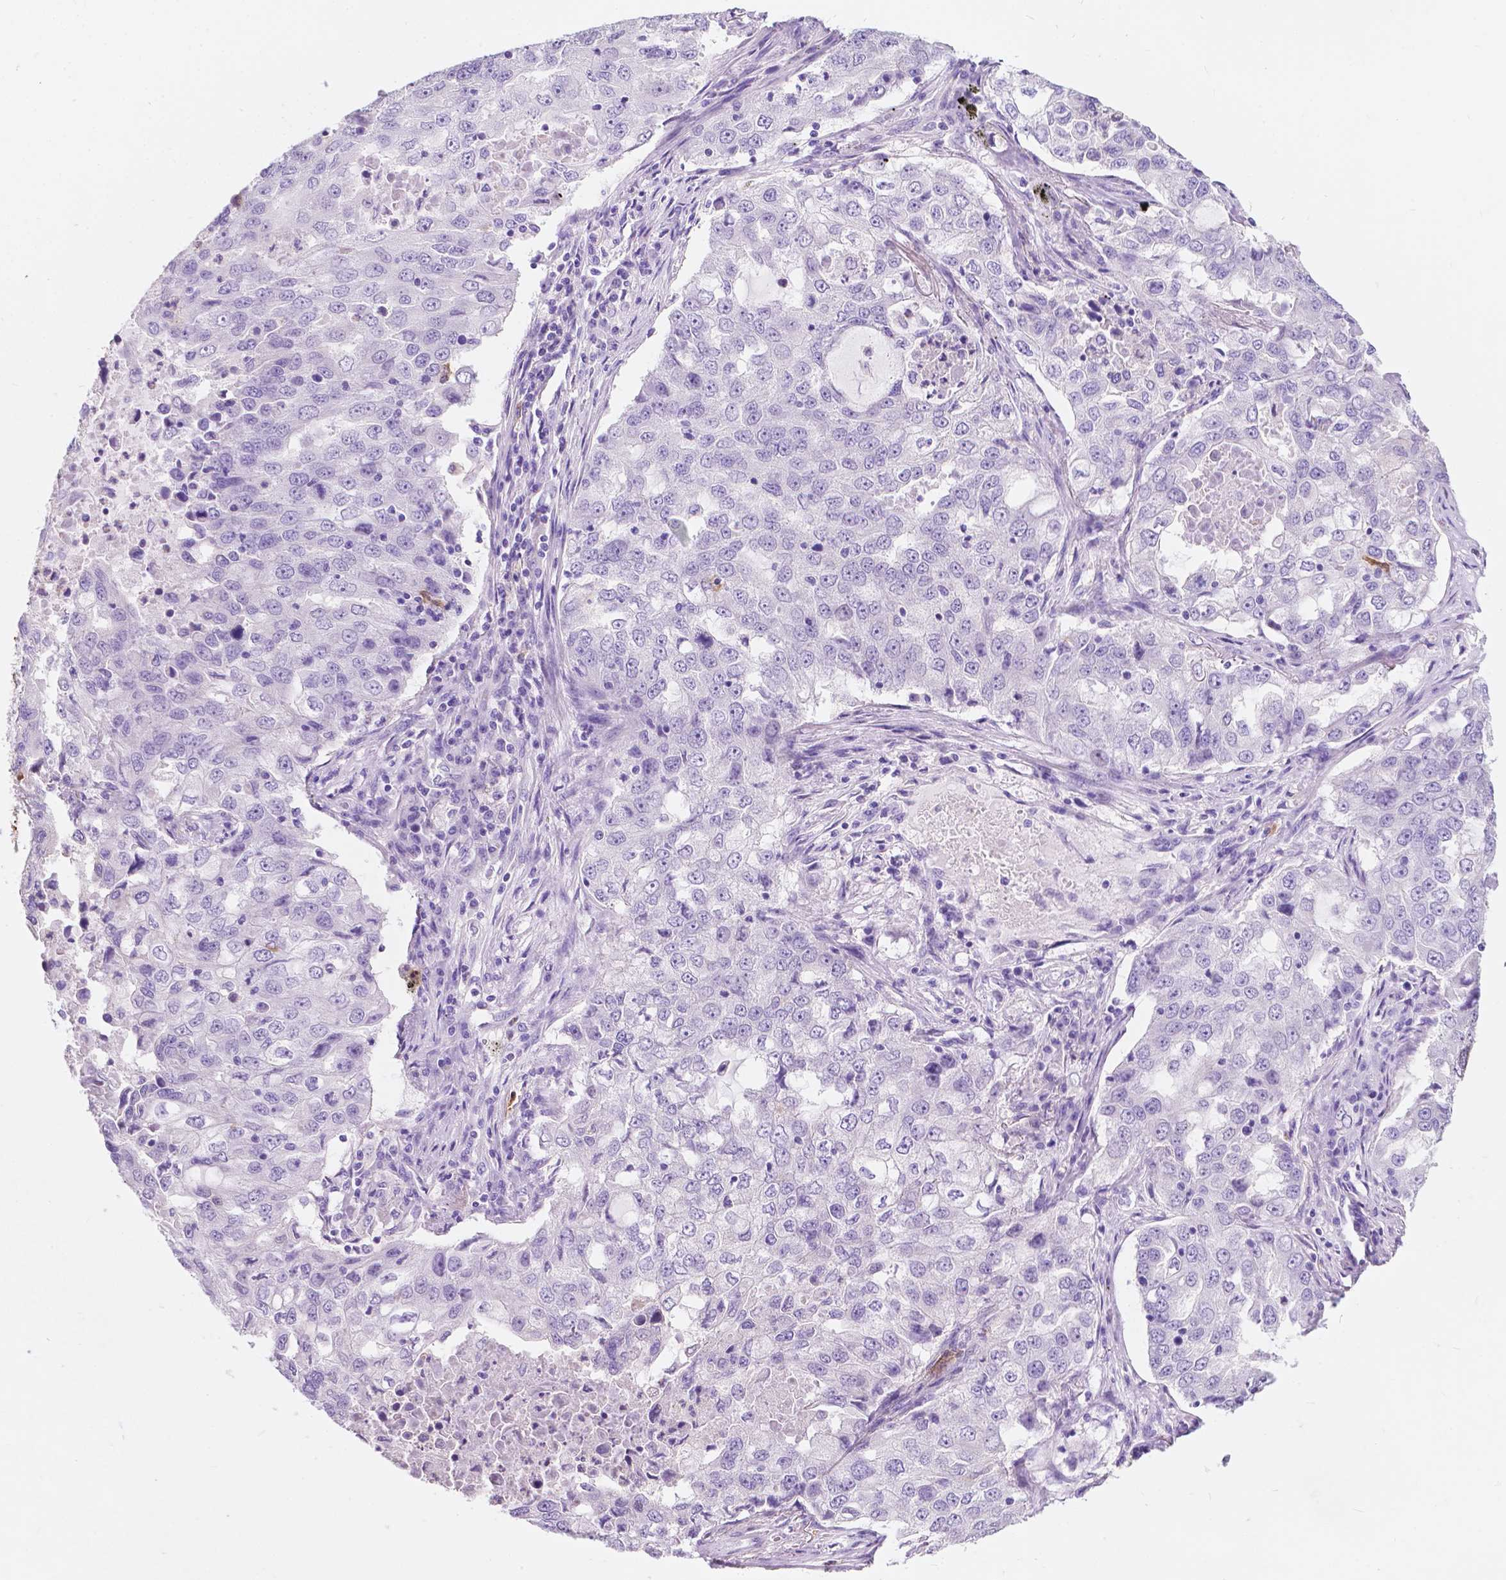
{"staining": {"intensity": "negative", "quantity": "none", "location": "none"}, "tissue": "lung cancer", "cell_type": "Tumor cells", "image_type": "cancer", "snomed": [{"axis": "morphology", "description": "Adenocarcinoma, NOS"}, {"axis": "topography", "description": "Lung"}], "caption": "IHC photomicrograph of neoplastic tissue: lung adenocarcinoma stained with DAB displays no significant protein positivity in tumor cells.", "gene": "GNAO1", "patient": {"sex": "female", "age": 61}}